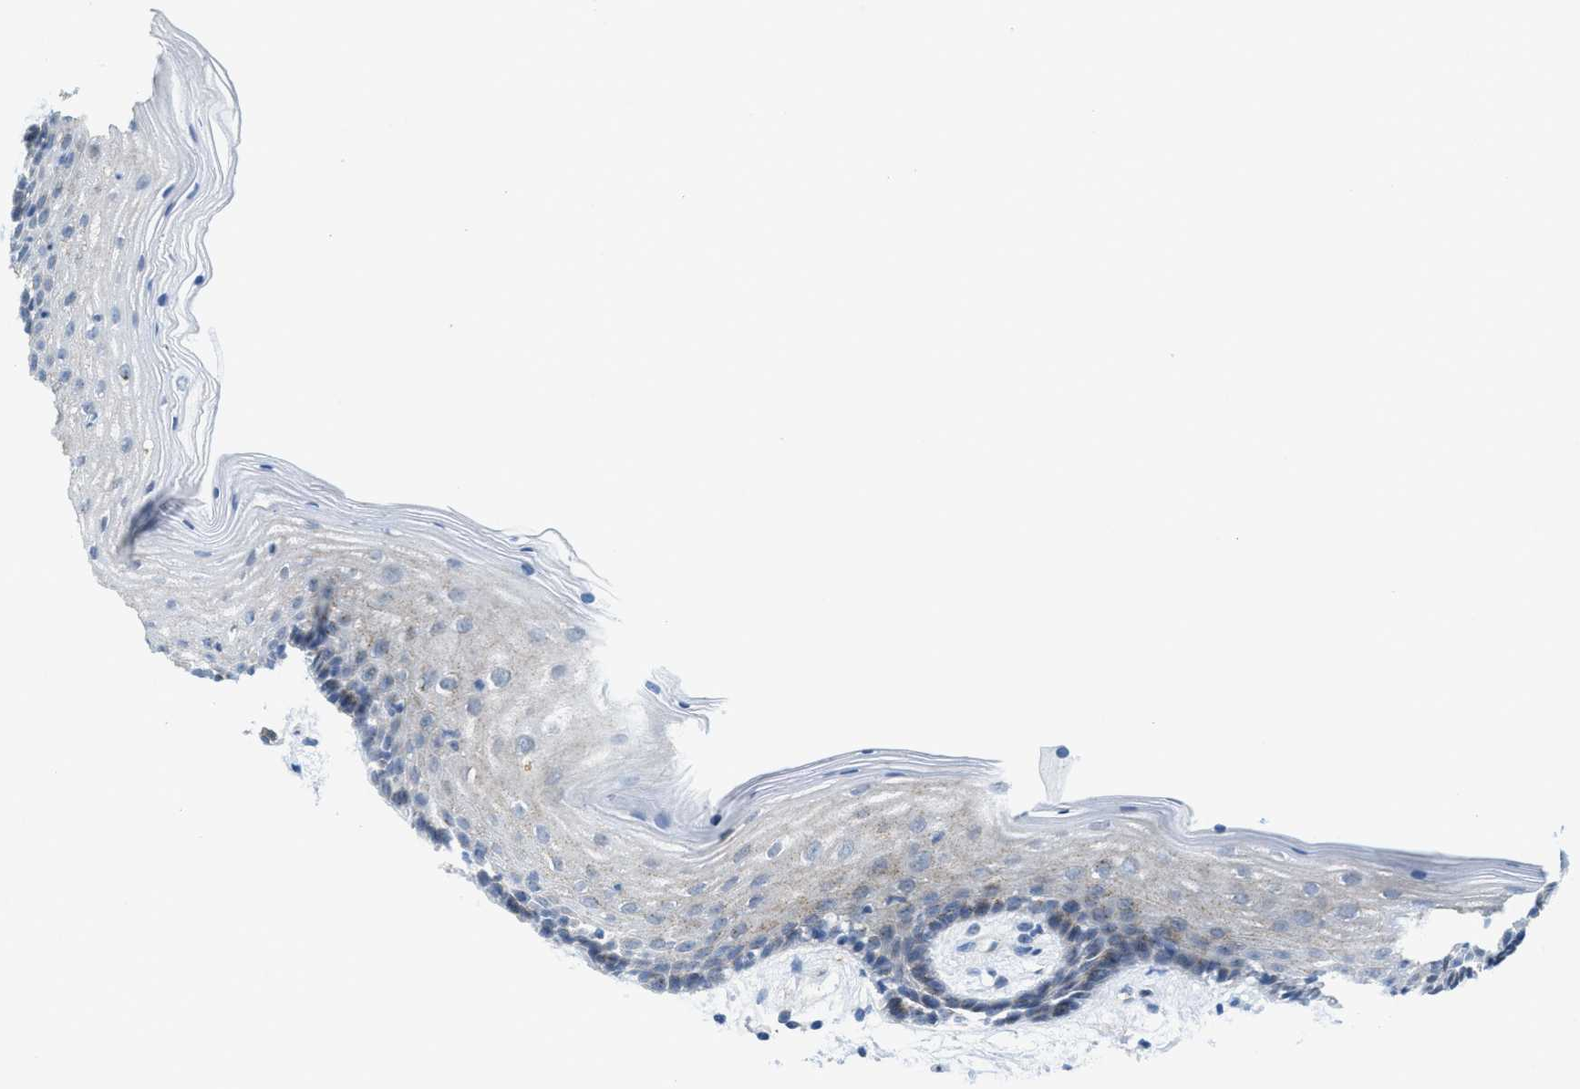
{"staining": {"intensity": "negative", "quantity": "none", "location": "none"}, "tissue": "vagina", "cell_type": "Squamous epithelial cells", "image_type": "normal", "snomed": [{"axis": "morphology", "description": "Normal tissue, NOS"}, {"axis": "topography", "description": "Vagina"}], "caption": "Histopathology image shows no protein positivity in squamous epithelial cells of benign vagina.", "gene": "ZFYVE9", "patient": {"sex": "female", "age": 44}}